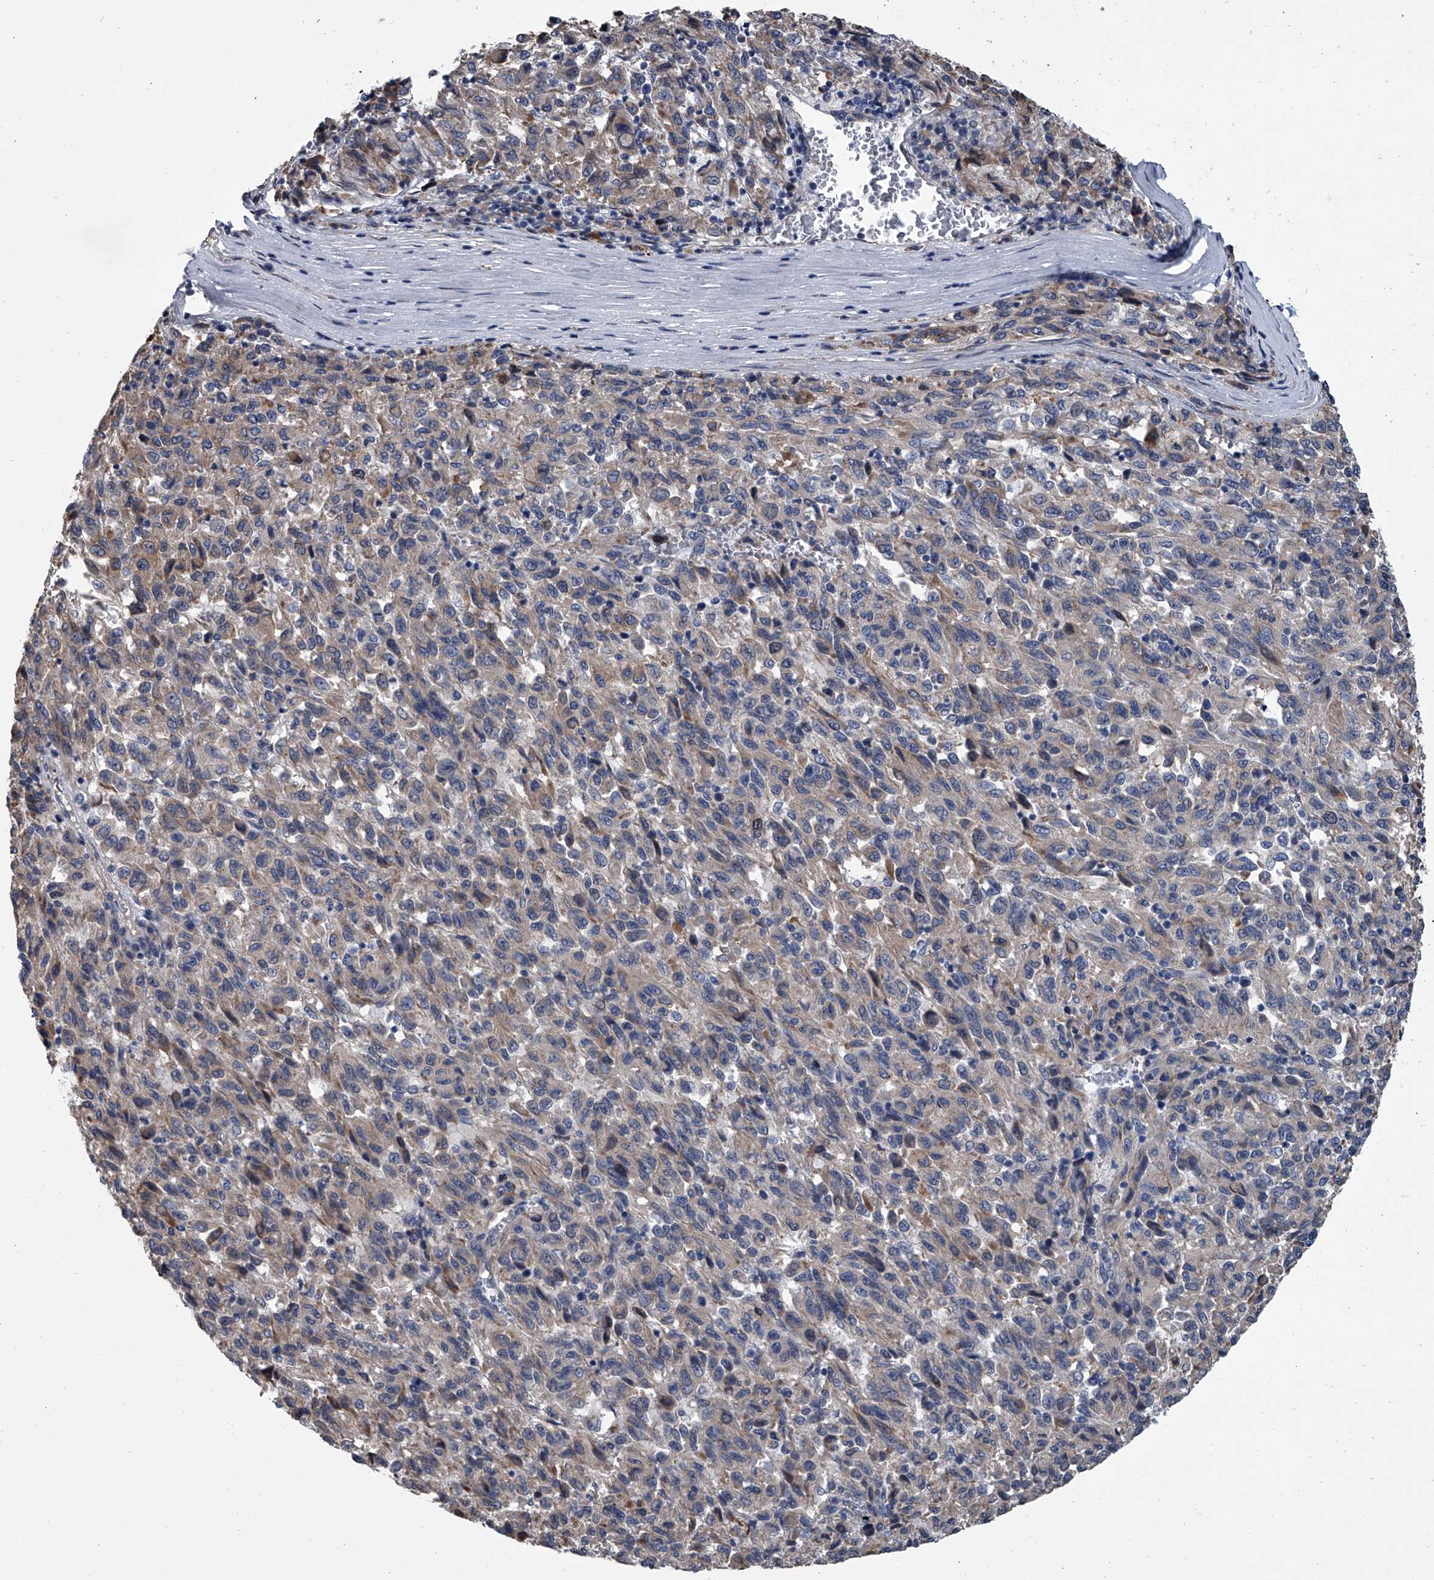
{"staining": {"intensity": "weak", "quantity": "<25%", "location": "cytoplasmic/membranous"}, "tissue": "melanoma", "cell_type": "Tumor cells", "image_type": "cancer", "snomed": [{"axis": "morphology", "description": "Malignant melanoma, Metastatic site"}, {"axis": "topography", "description": "Lung"}], "caption": "Melanoma was stained to show a protein in brown. There is no significant positivity in tumor cells.", "gene": "ABCG1", "patient": {"sex": "male", "age": 64}}